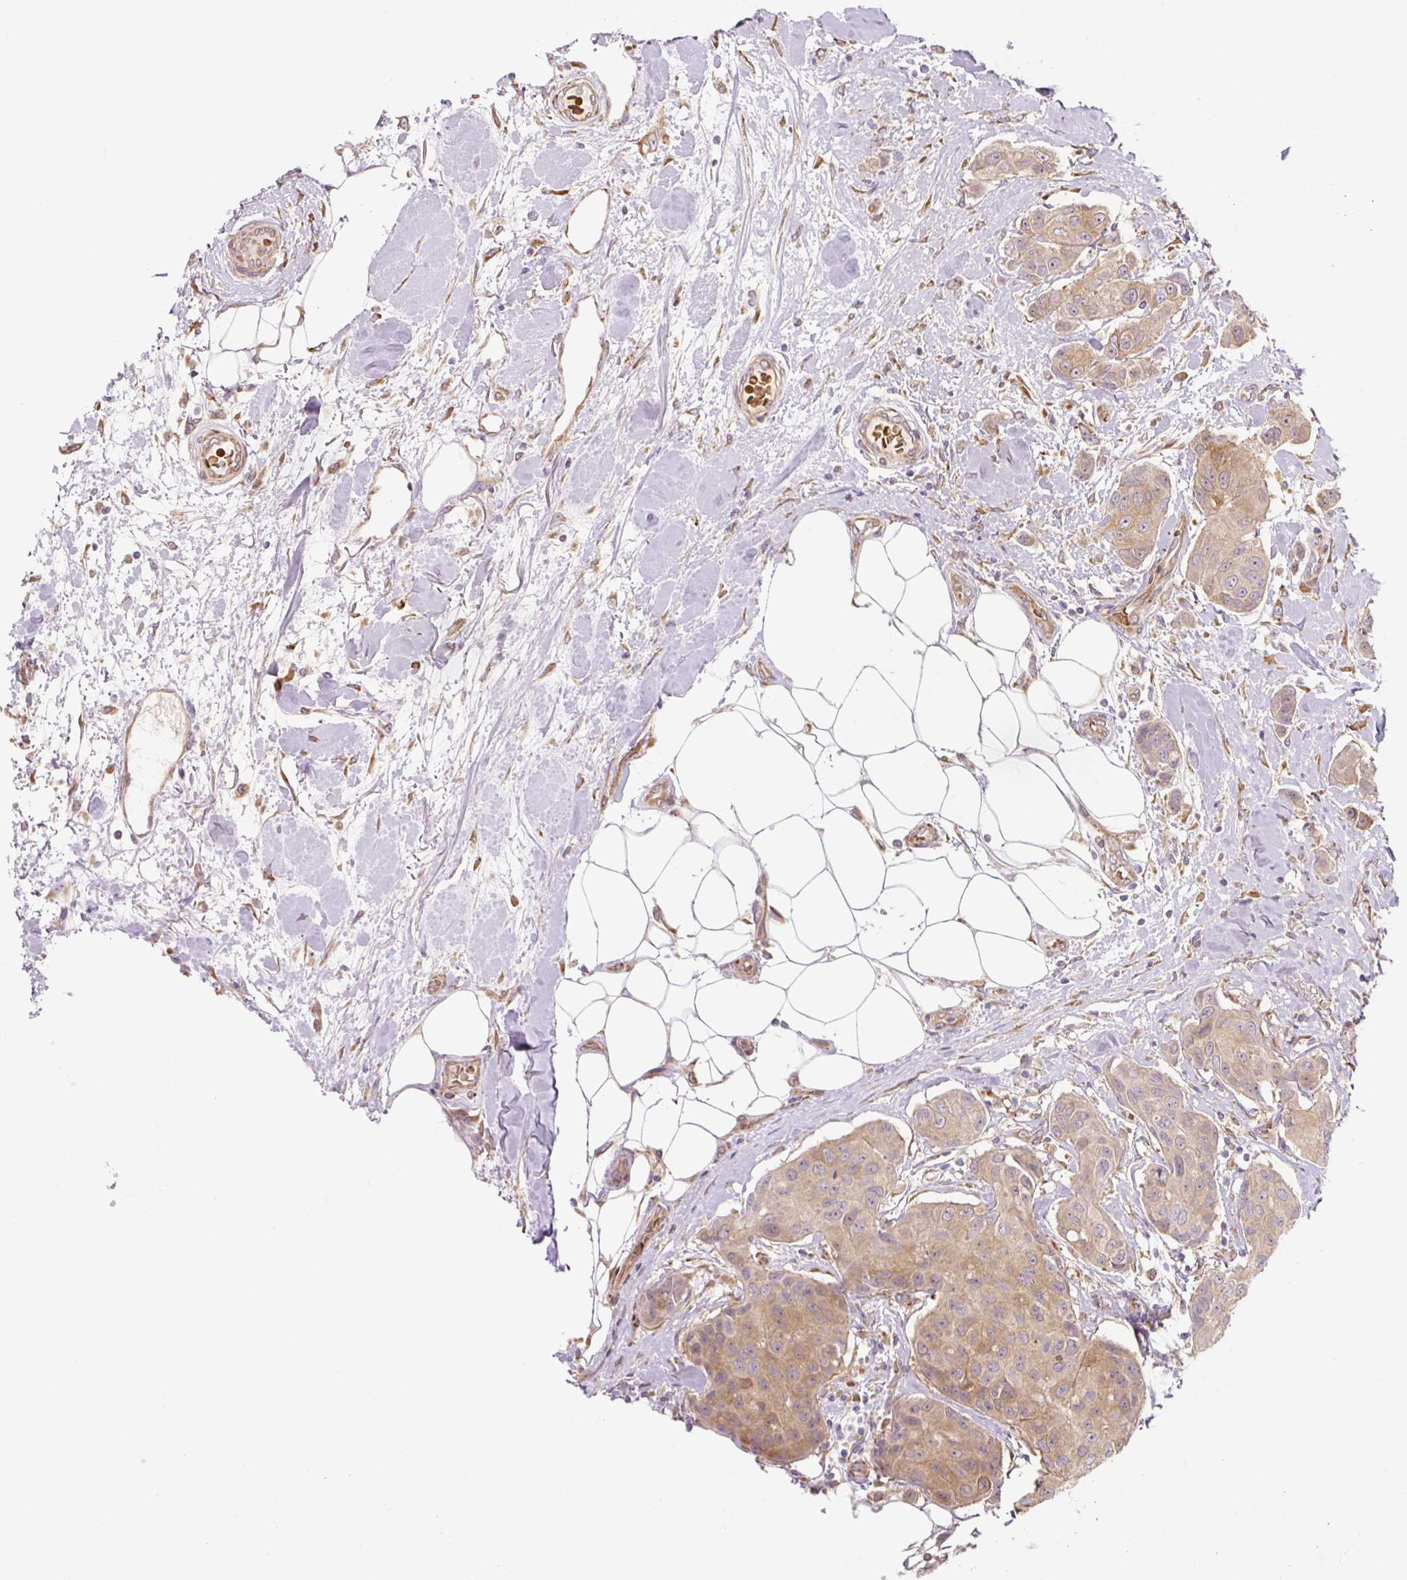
{"staining": {"intensity": "moderate", "quantity": ">75%", "location": "cytoplasmic/membranous"}, "tissue": "breast cancer", "cell_type": "Tumor cells", "image_type": "cancer", "snomed": [{"axis": "morphology", "description": "Duct carcinoma"}, {"axis": "topography", "description": "Breast"}, {"axis": "topography", "description": "Lymph node"}], "caption": "Immunohistochemical staining of human breast cancer (invasive ductal carcinoma) reveals moderate cytoplasmic/membranous protein expression in about >75% of tumor cells.", "gene": "RASA1", "patient": {"sex": "female", "age": 80}}